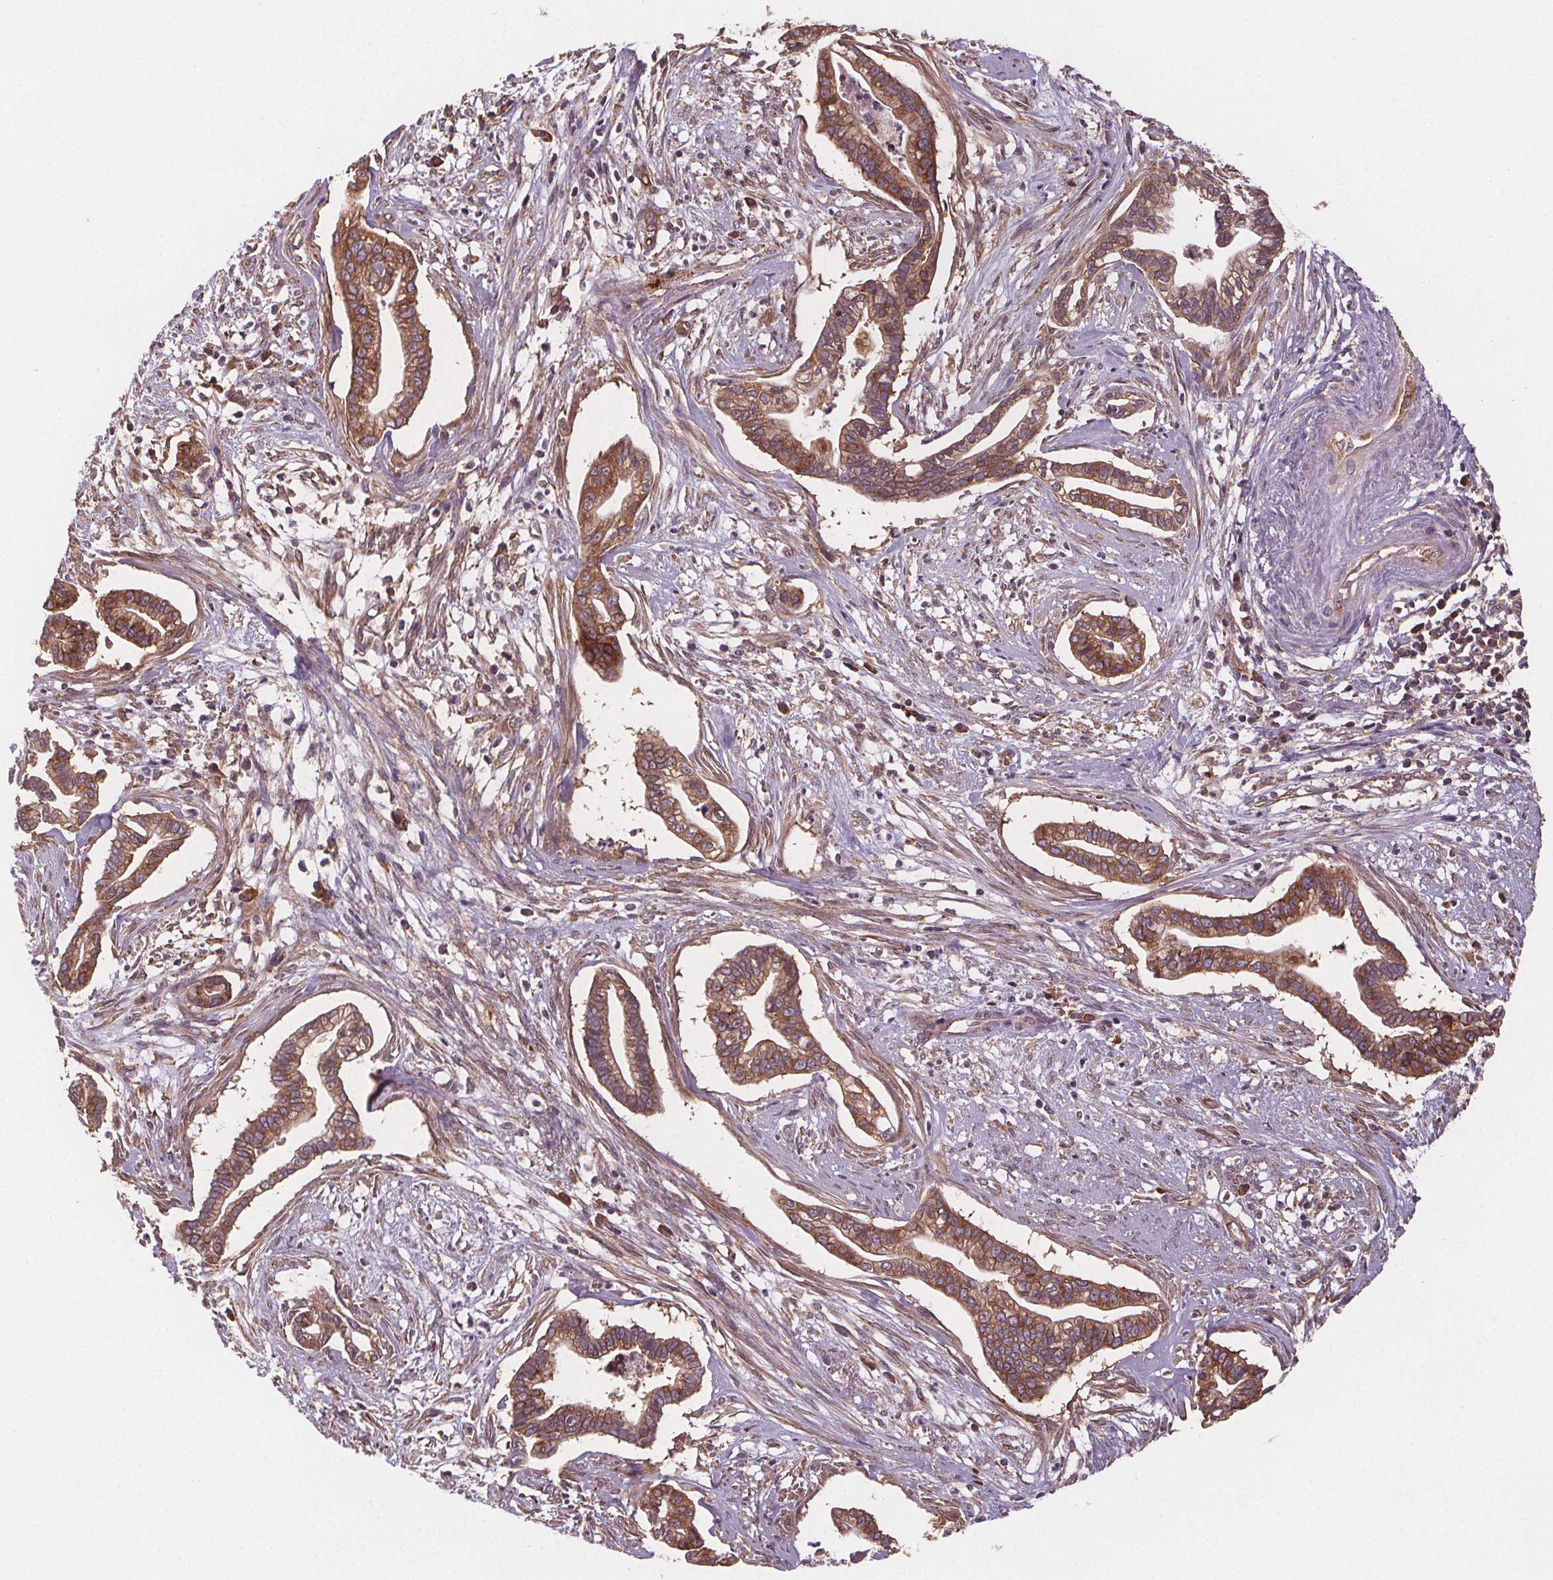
{"staining": {"intensity": "moderate", "quantity": ">75%", "location": "cytoplasmic/membranous"}, "tissue": "cervical cancer", "cell_type": "Tumor cells", "image_type": "cancer", "snomed": [{"axis": "morphology", "description": "Adenocarcinoma, NOS"}, {"axis": "topography", "description": "Cervix"}], "caption": "The histopathology image reveals immunohistochemical staining of cervical cancer (adenocarcinoma). There is moderate cytoplasmic/membranous staining is identified in approximately >75% of tumor cells.", "gene": "EIF3D", "patient": {"sex": "female", "age": 62}}